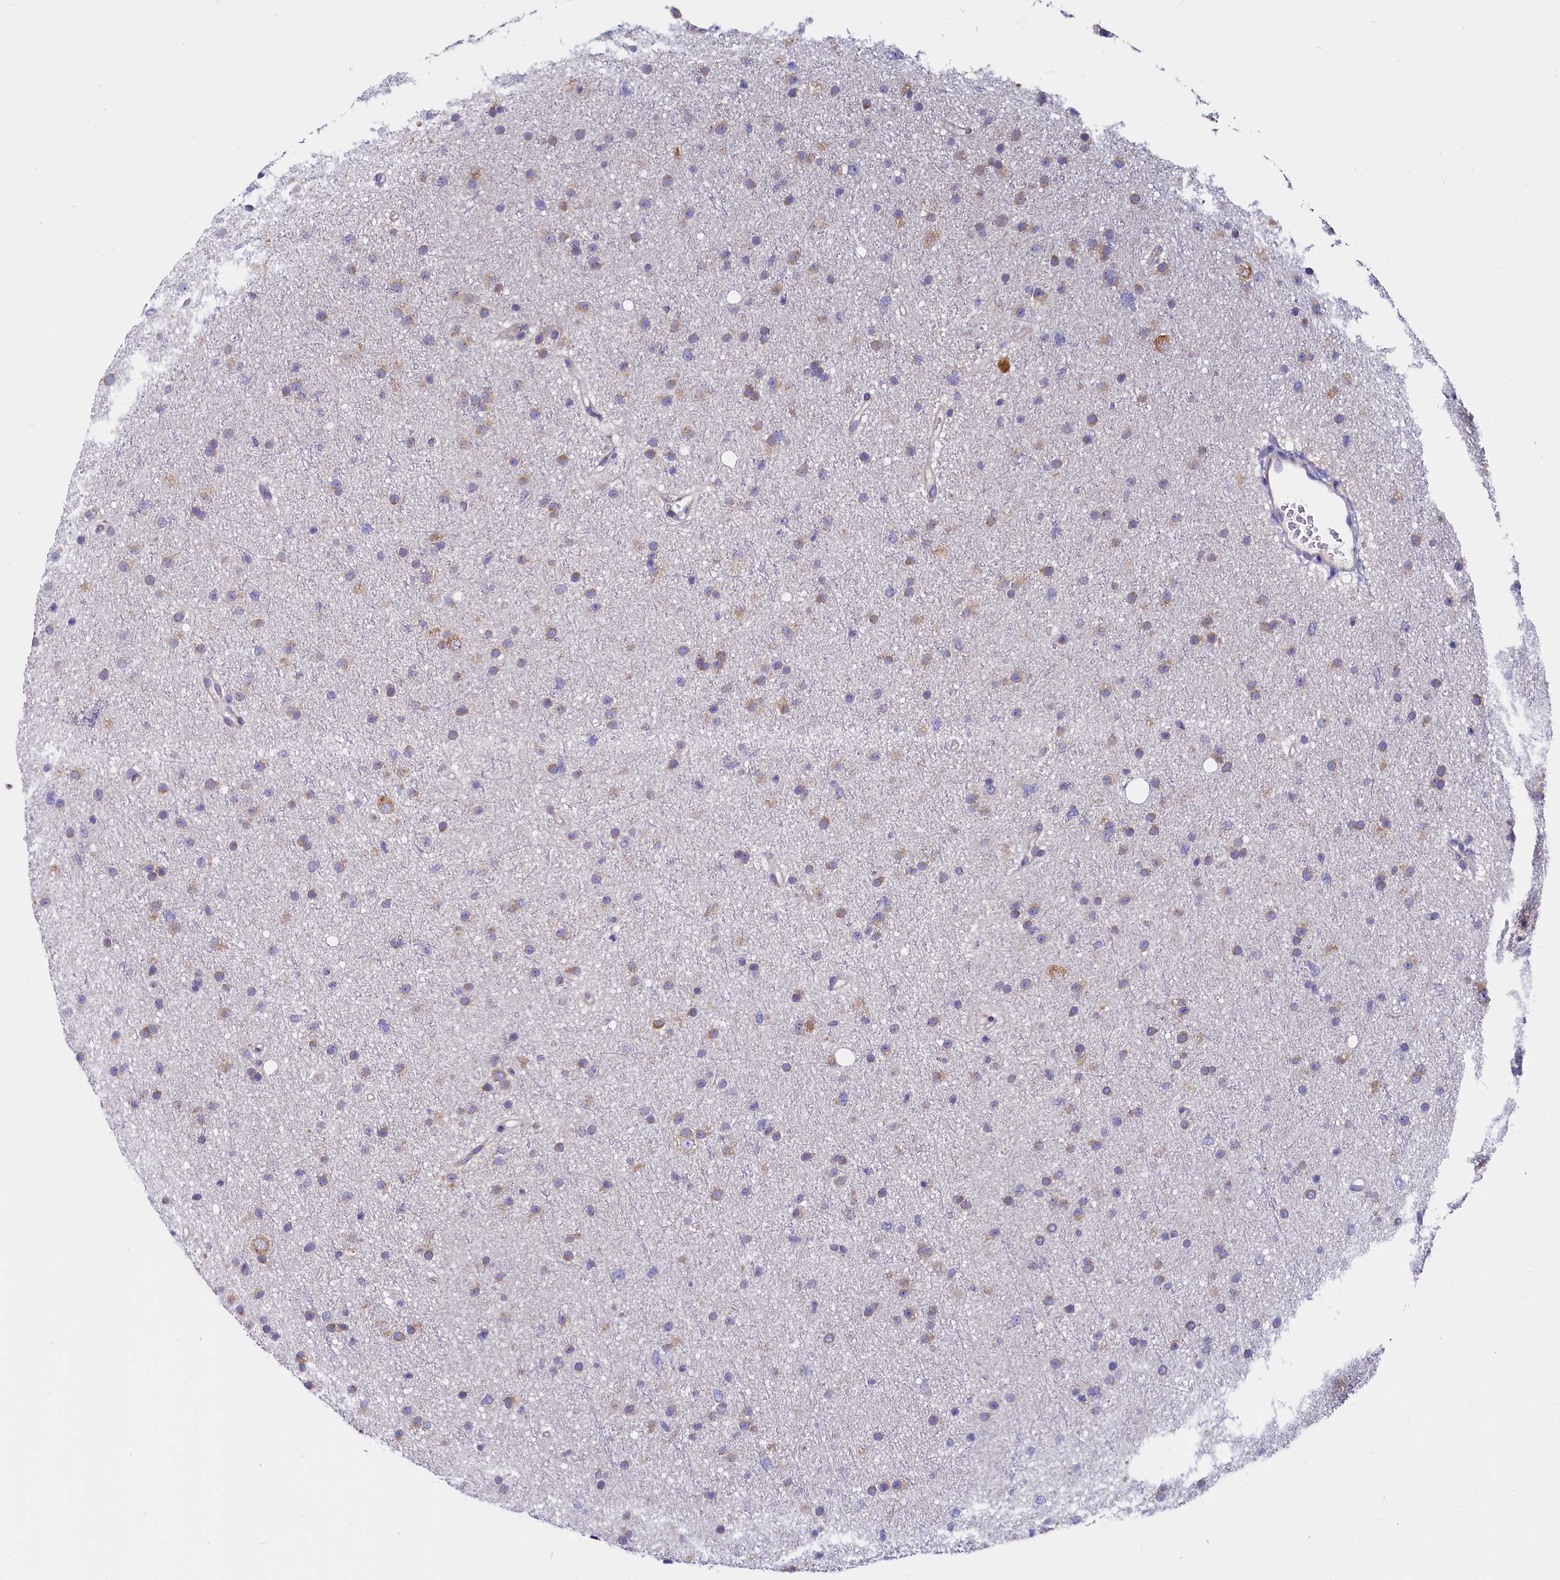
{"staining": {"intensity": "moderate", "quantity": "25%-75%", "location": "cytoplasmic/membranous"}, "tissue": "glioma", "cell_type": "Tumor cells", "image_type": "cancer", "snomed": [{"axis": "morphology", "description": "Glioma, malignant, Low grade"}, {"axis": "topography", "description": "Cerebral cortex"}], "caption": "Brown immunohistochemical staining in glioma reveals moderate cytoplasmic/membranous staining in about 25%-75% of tumor cells.", "gene": "QARS1", "patient": {"sex": "female", "age": 39}}